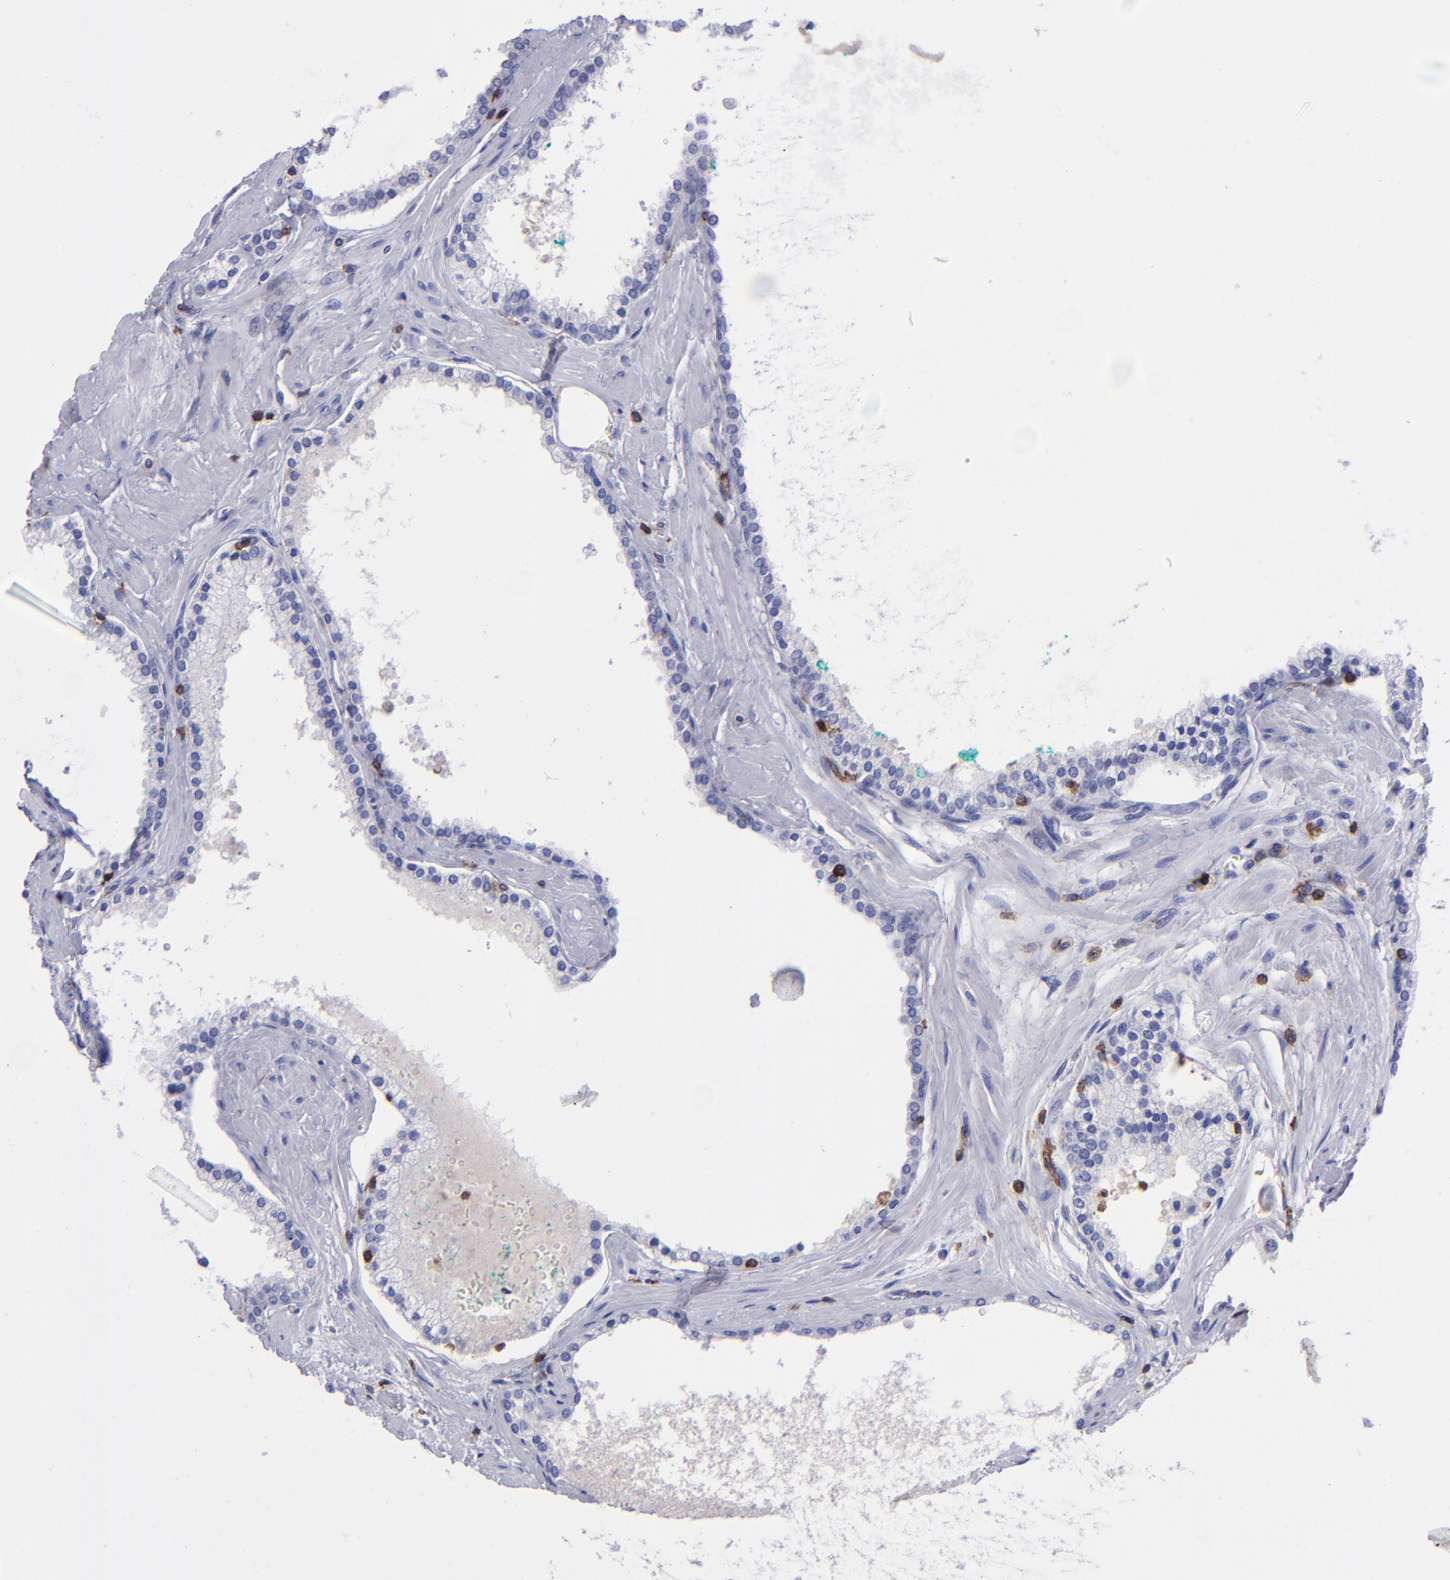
{"staining": {"intensity": "negative", "quantity": "none", "location": "none"}, "tissue": "prostate cancer", "cell_type": "Tumor cells", "image_type": "cancer", "snomed": [{"axis": "morphology", "description": "Adenocarcinoma, High grade"}, {"axis": "topography", "description": "Prostate"}], "caption": "A photomicrograph of prostate cancer stained for a protein displays no brown staining in tumor cells.", "gene": "ICAM3", "patient": {"sex": "male", "age": 71}}